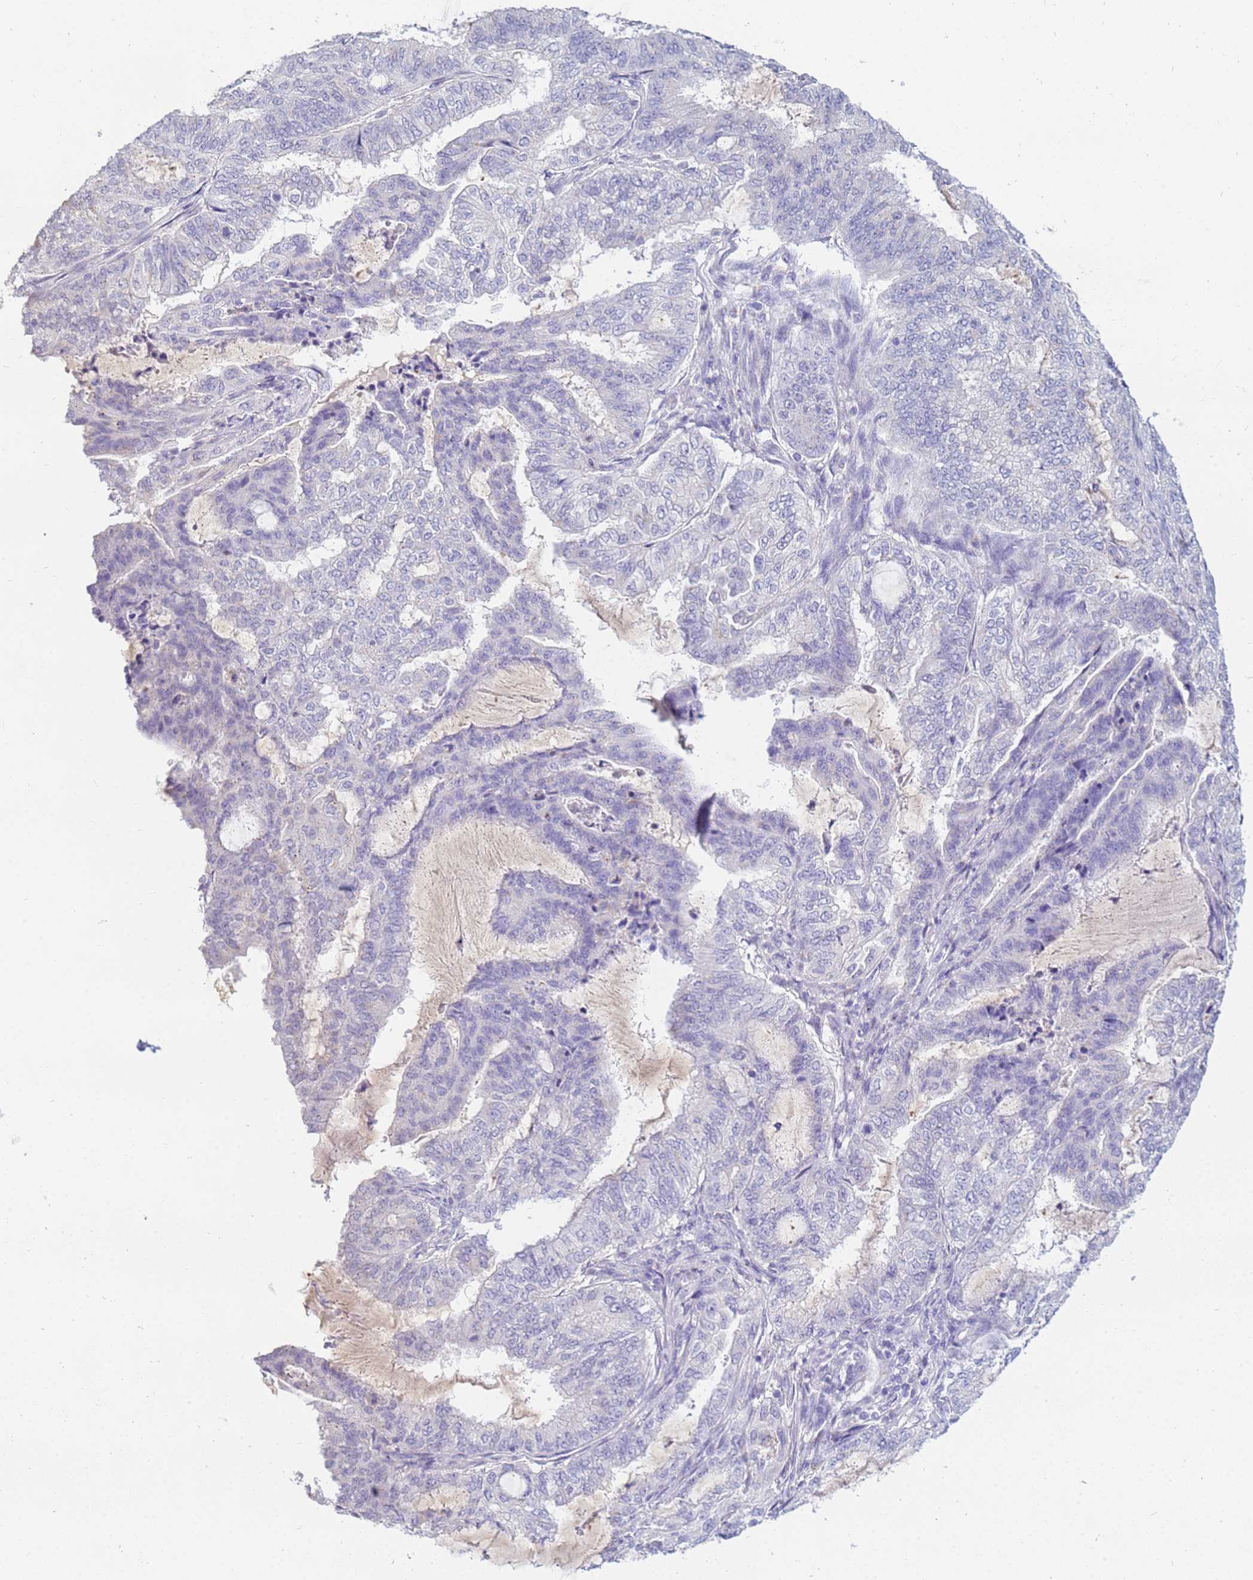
{"staining": {"intensity": "negative", "quantity": "none", "location": "none"}, "tissue": "endometrial cancer", "cell_type": "Tumor cells", "image_type": "cancer", "snomed": [{"axis": "morphology", "description": "Adenocarcinoma, NOS"}, {"axis": "topography", "description": "Endometrium"}], "caption": "This is an immunohistochemistry image of endometrial adenocarcinoma. There is no positivity in tumor cells.", "gene": "B3GNT8", "patient": {"sex": "female", "age": 51}}